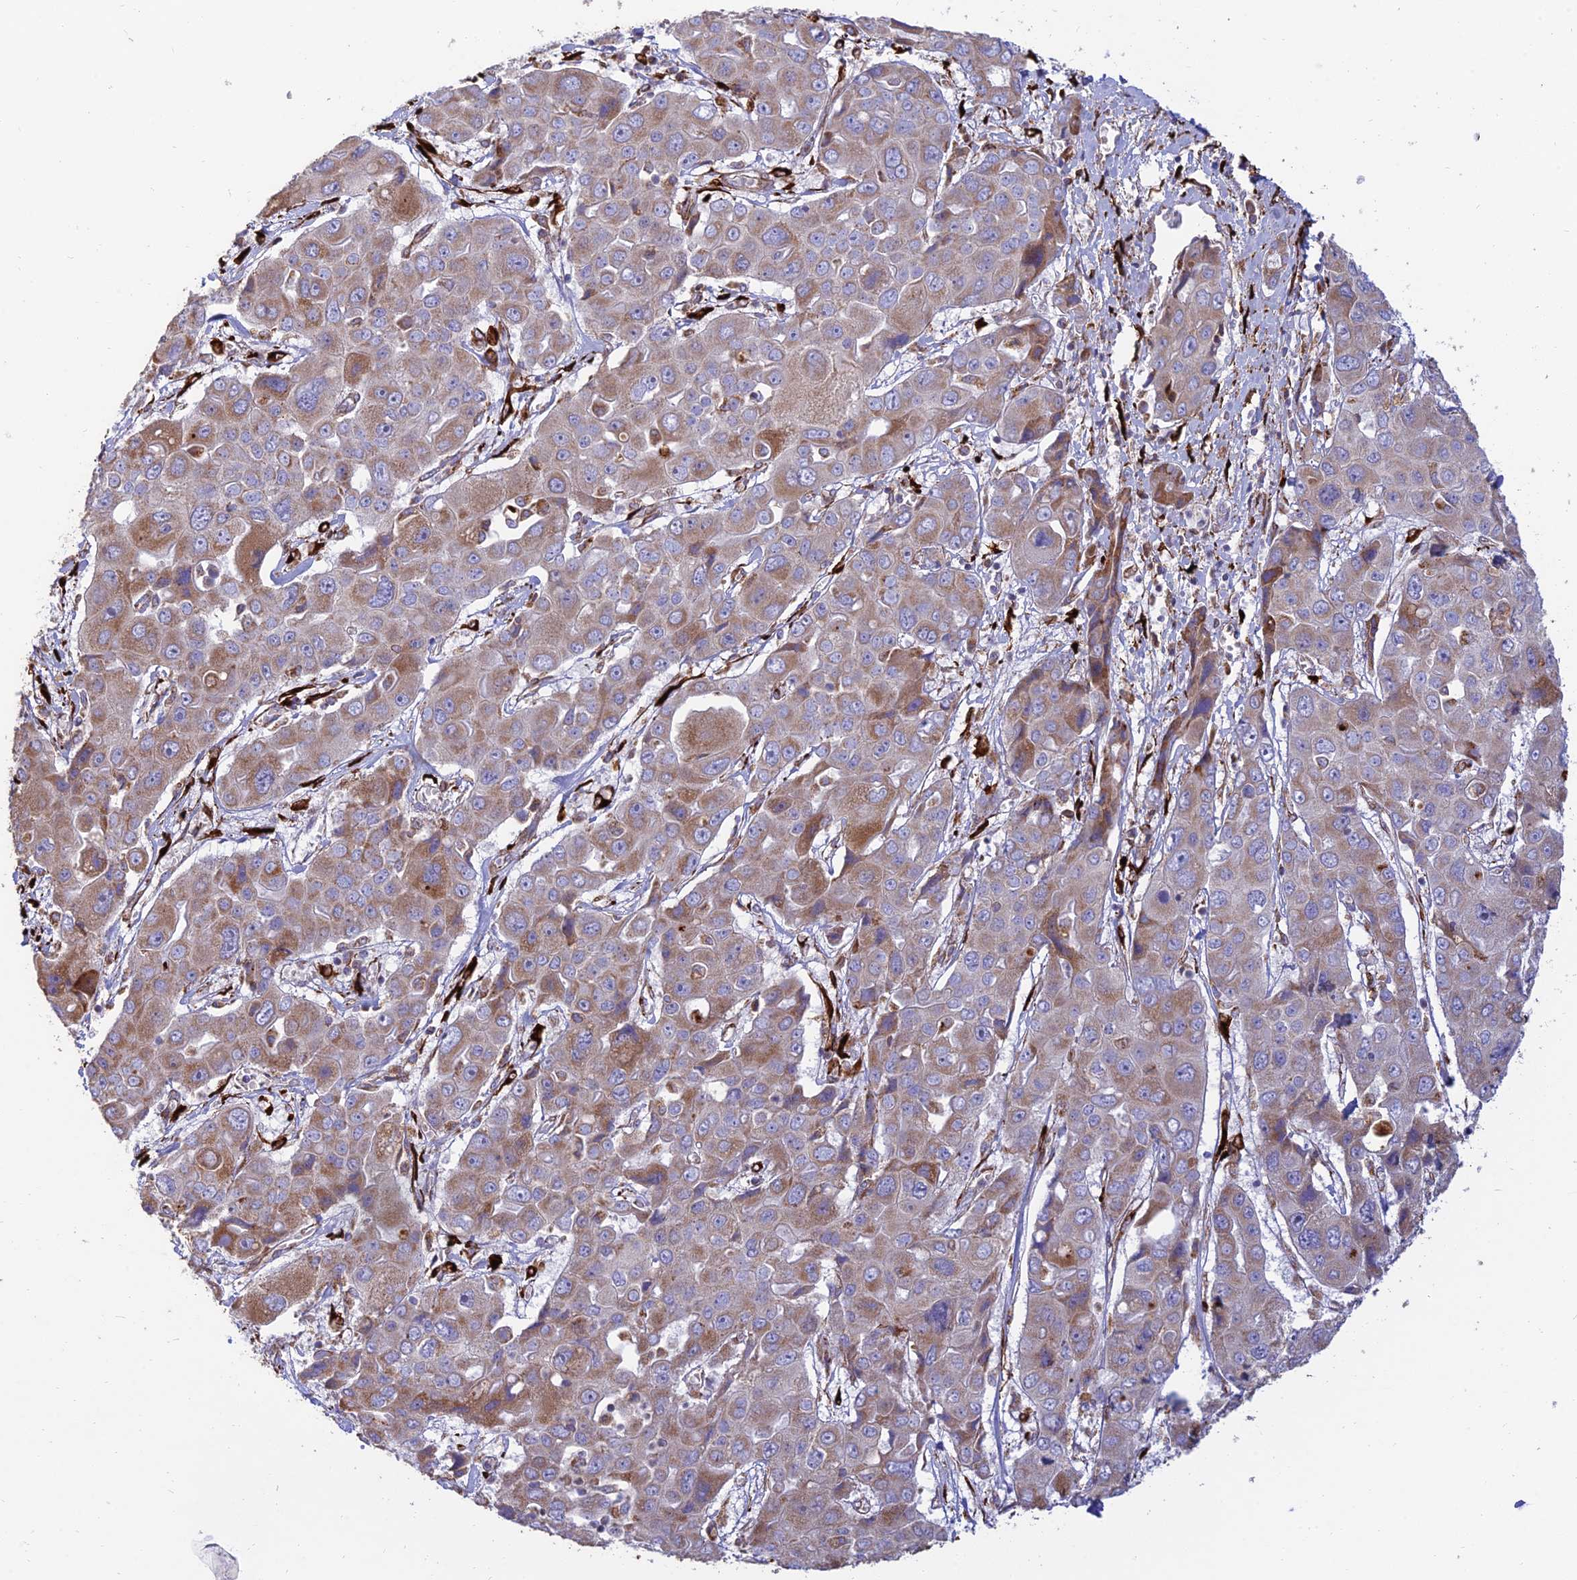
{"staining": {"intensity": "moderate", "quantity": "25%-75%", "location": "cytoplasmic/membranous"}, "tissue": "liver cancer", "cell_type": "Tumor cells", "image_type": "cancer", "snomed": [{"axis": "morphology", "description": "Cholangiocarcinoma"}, {"axis": "topography", "description": "Liver"}], "caption": "Protein staining of liver cancer (cholangiocarcinoma) tissue shows moderate cytoplasmic/membranous positivity in approximately 25%-75% of tumor cells.", "gene": "RCN3", "patient": {"sex": "male", "age": 67}}